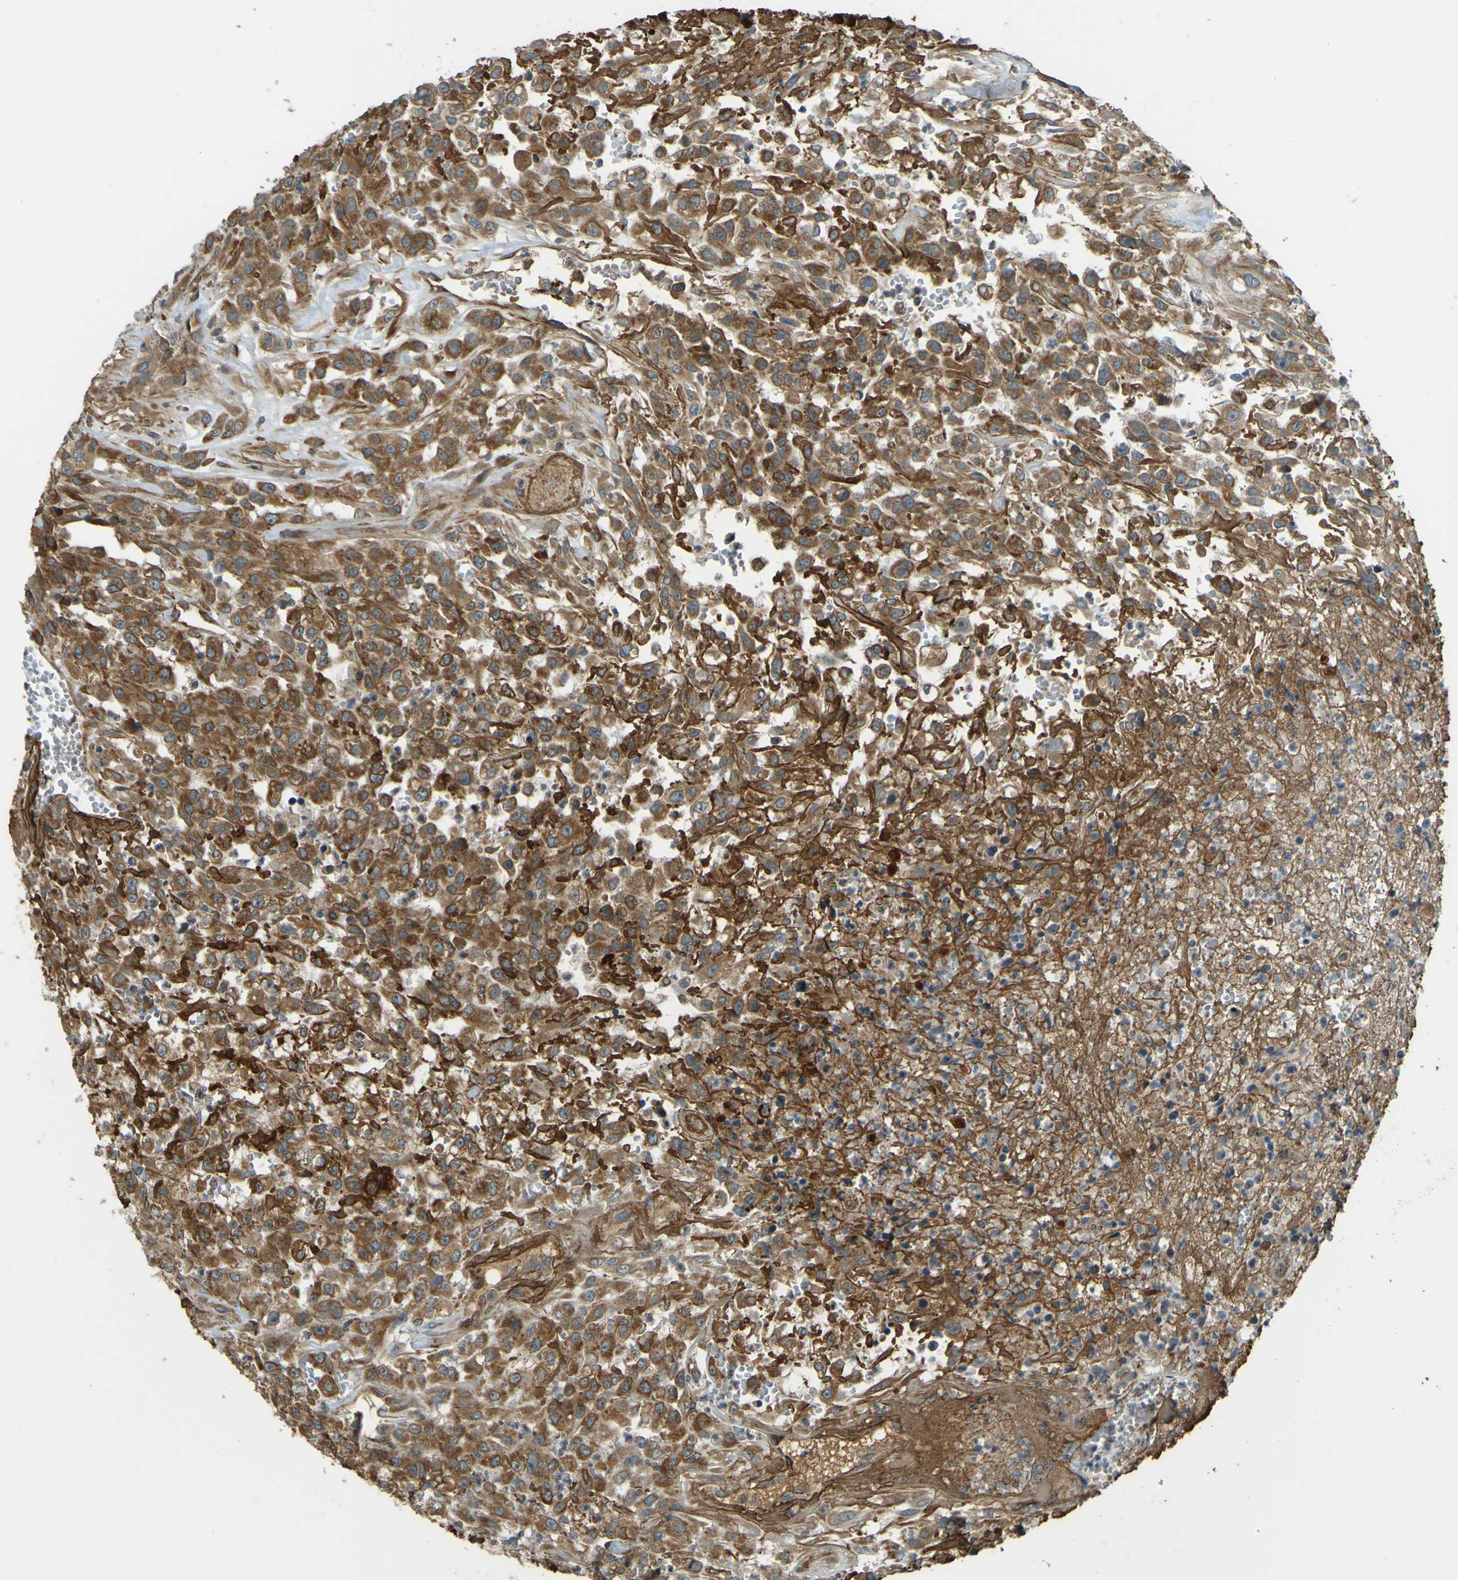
{"staining": {"intensity": "moderate", "quantity": ">75%", "location": "cytoplasmic/membranous"}, "tissue": "urothelial cancer", "cell_type": "Tumor cells", "image_type": "cancer", "snomed": [{"axis": "morphology", "description": "Urothelial carcinoma, High grade"}, {"axis": "topography", "description": "Urinary bladder"}], "caption": "Immunohistochemistry (IHC) image of neoplastic tissue: human high-grade urothelial carcinoma stained using immunohistochemistry reveals medium levels of moderate protein expression localized specifically in the cytoplasmic/membranous of tumor cells, appearing as a cytoplasmic/membranous brown color.", "gene": "LPCAT1", "patient": {"sex": "male", "age": 46}}